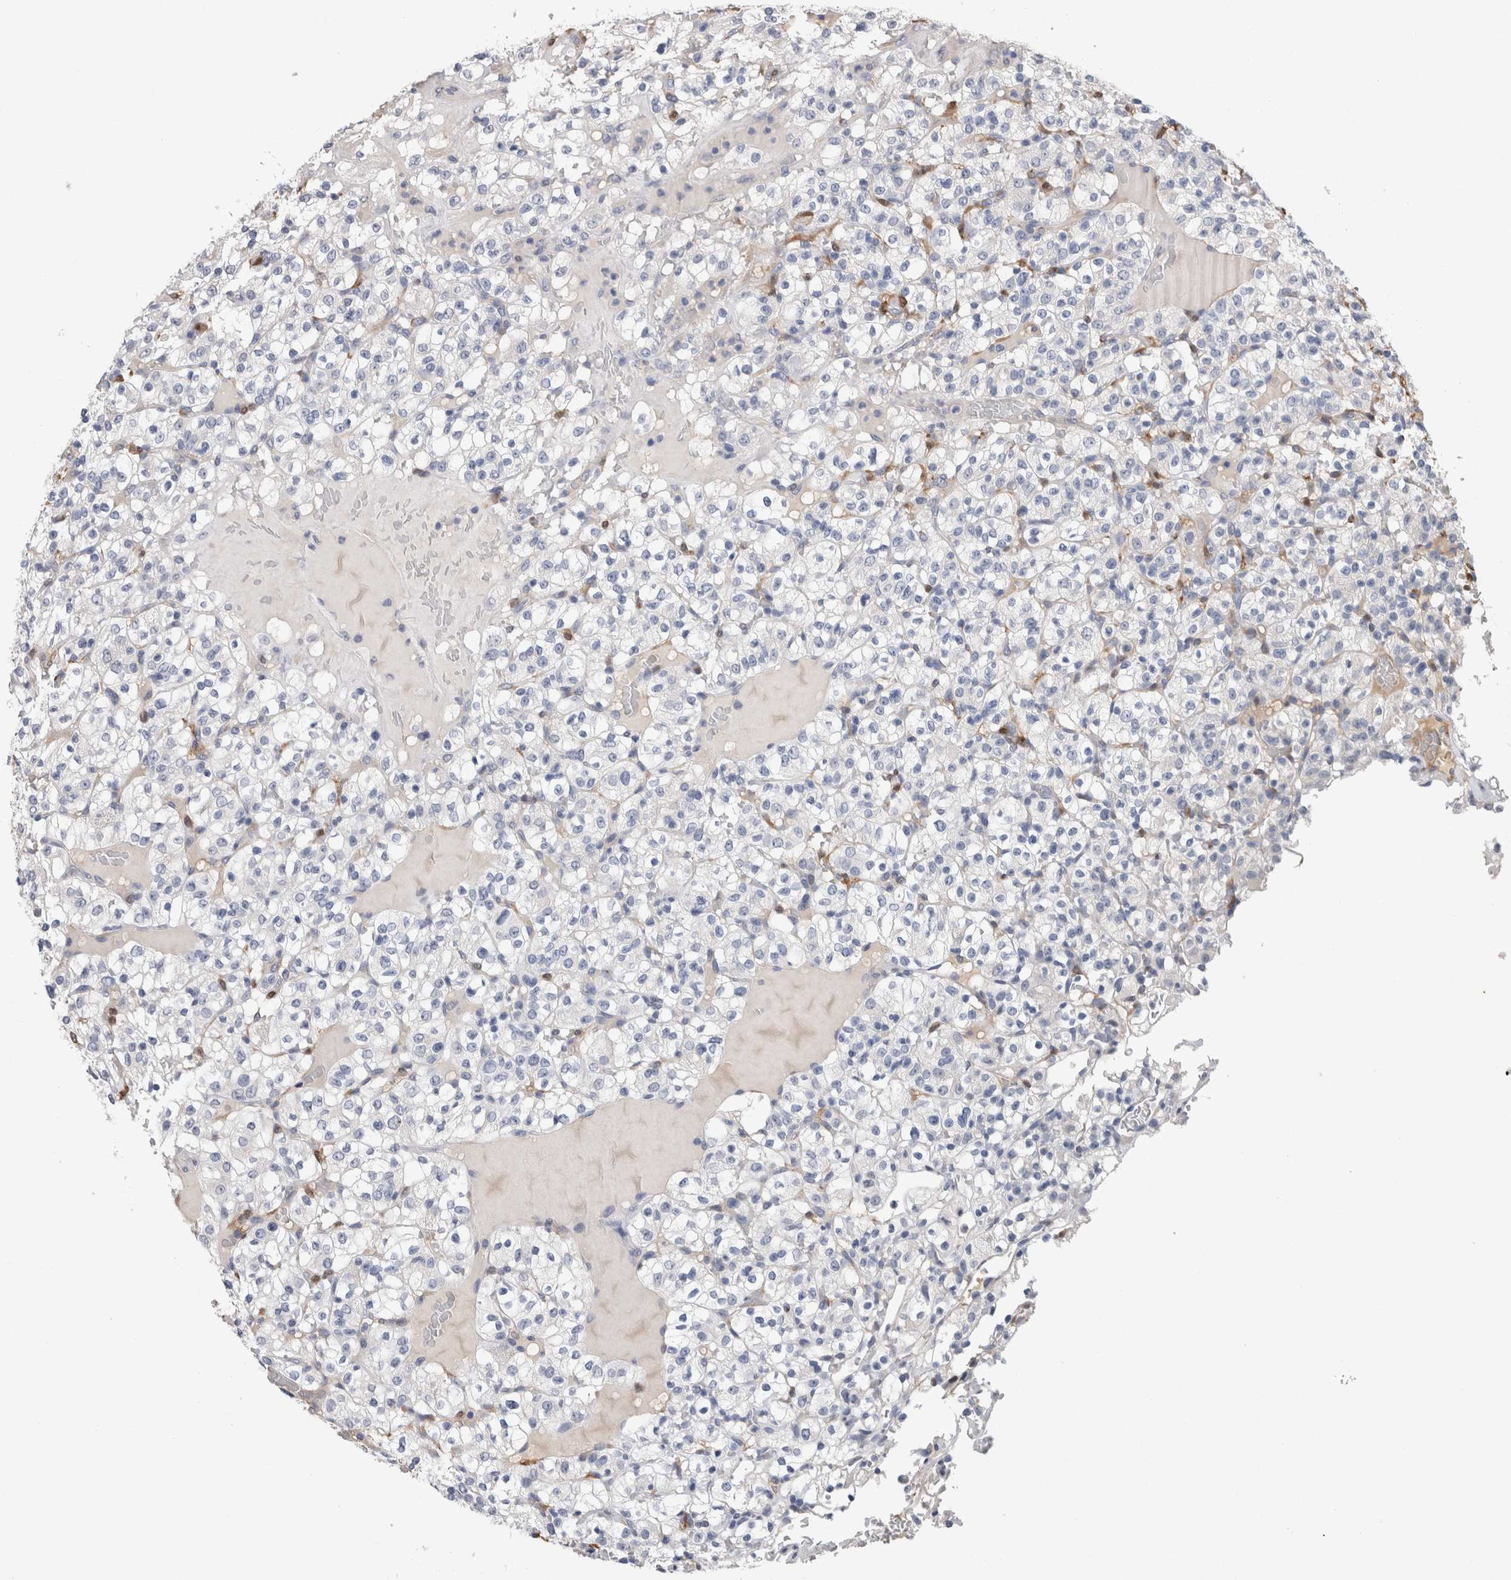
{"staining": {"intensity": "negative", "quantity": "none", "location": "none"}, "tissue": "renal cancer", "cell_type": "Tumor cells", "image_type": "cancer", "snomed": [{"axis": "morphology", "description": "Normal tissue, NOS"}, {"axis": "morphology", "description": "Adenocarcinoma, NOS"}, {"axis": "topography", "description": "Kidney"}], "caption": "High magnification brightfield microscopy of renal cancer stained with DAB (brown) and counterstained with hematoxylin (blue): tumor cells show no significant staining. (Brightfield microscopy of DAB (3,3'-diaminobenzidine) IHC at high magnification).", "gene": "FABP4", "patient": {"sex": "female", "age": 72}}